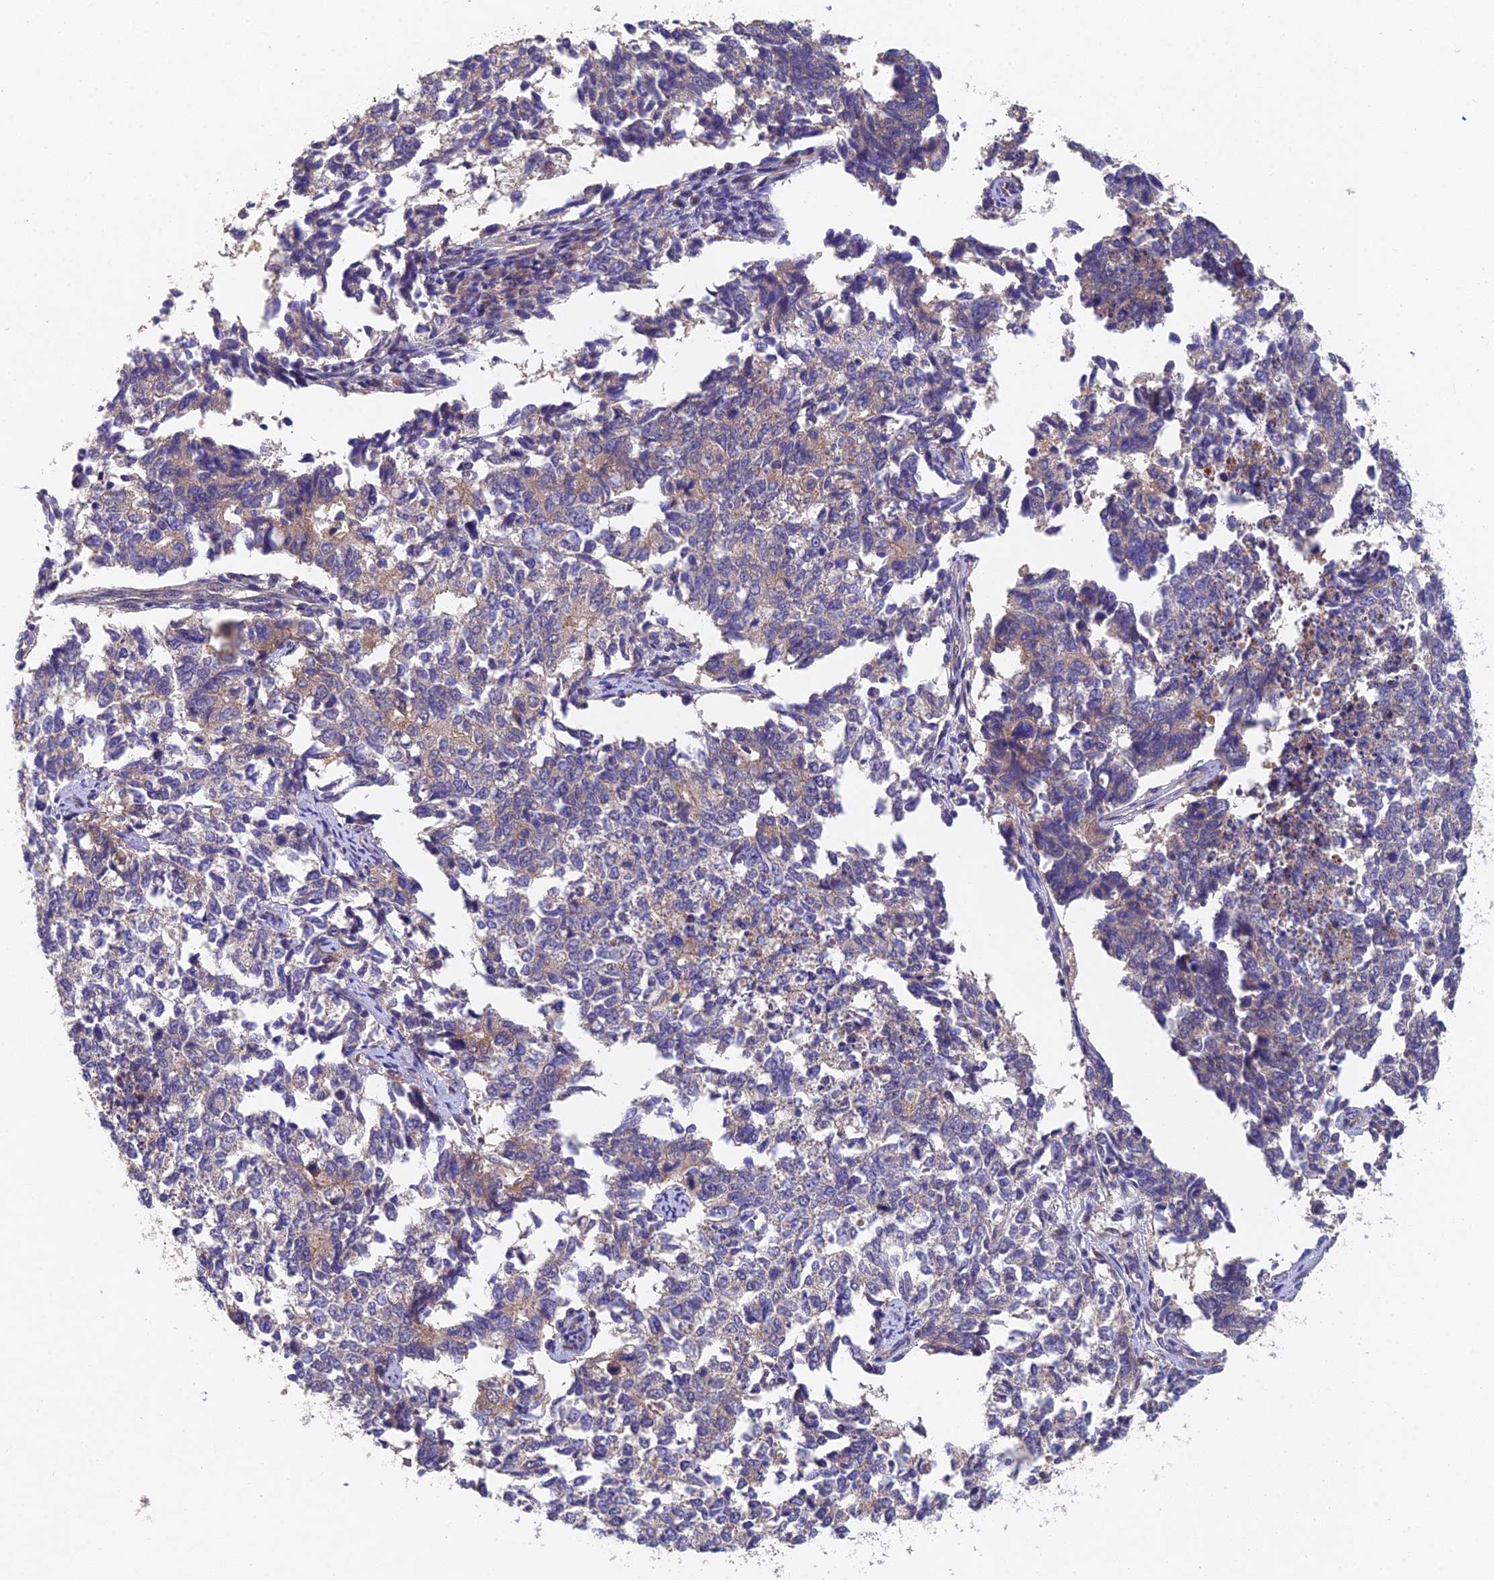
{"staining": {"intensity": "weak", "quantity": "<25%", "location": "cytoplasmic/membranous"}, "tissue": "cervical cancer", "cell_type": "Tumor cells", "image_type": "cancer", "snomed": [{"axis": "morphology", "description": "Squamous cell carcinoma, NOS"}, {"axis": "topography", "description": "Cervix"}], "caption": "Squamous cell carcinoma (cervical) was stained to show a protein in brown. There is no significant staining in tumor cells.", "gene": "NSMCE1", "patient": {"sex": "female", "age": 63}}